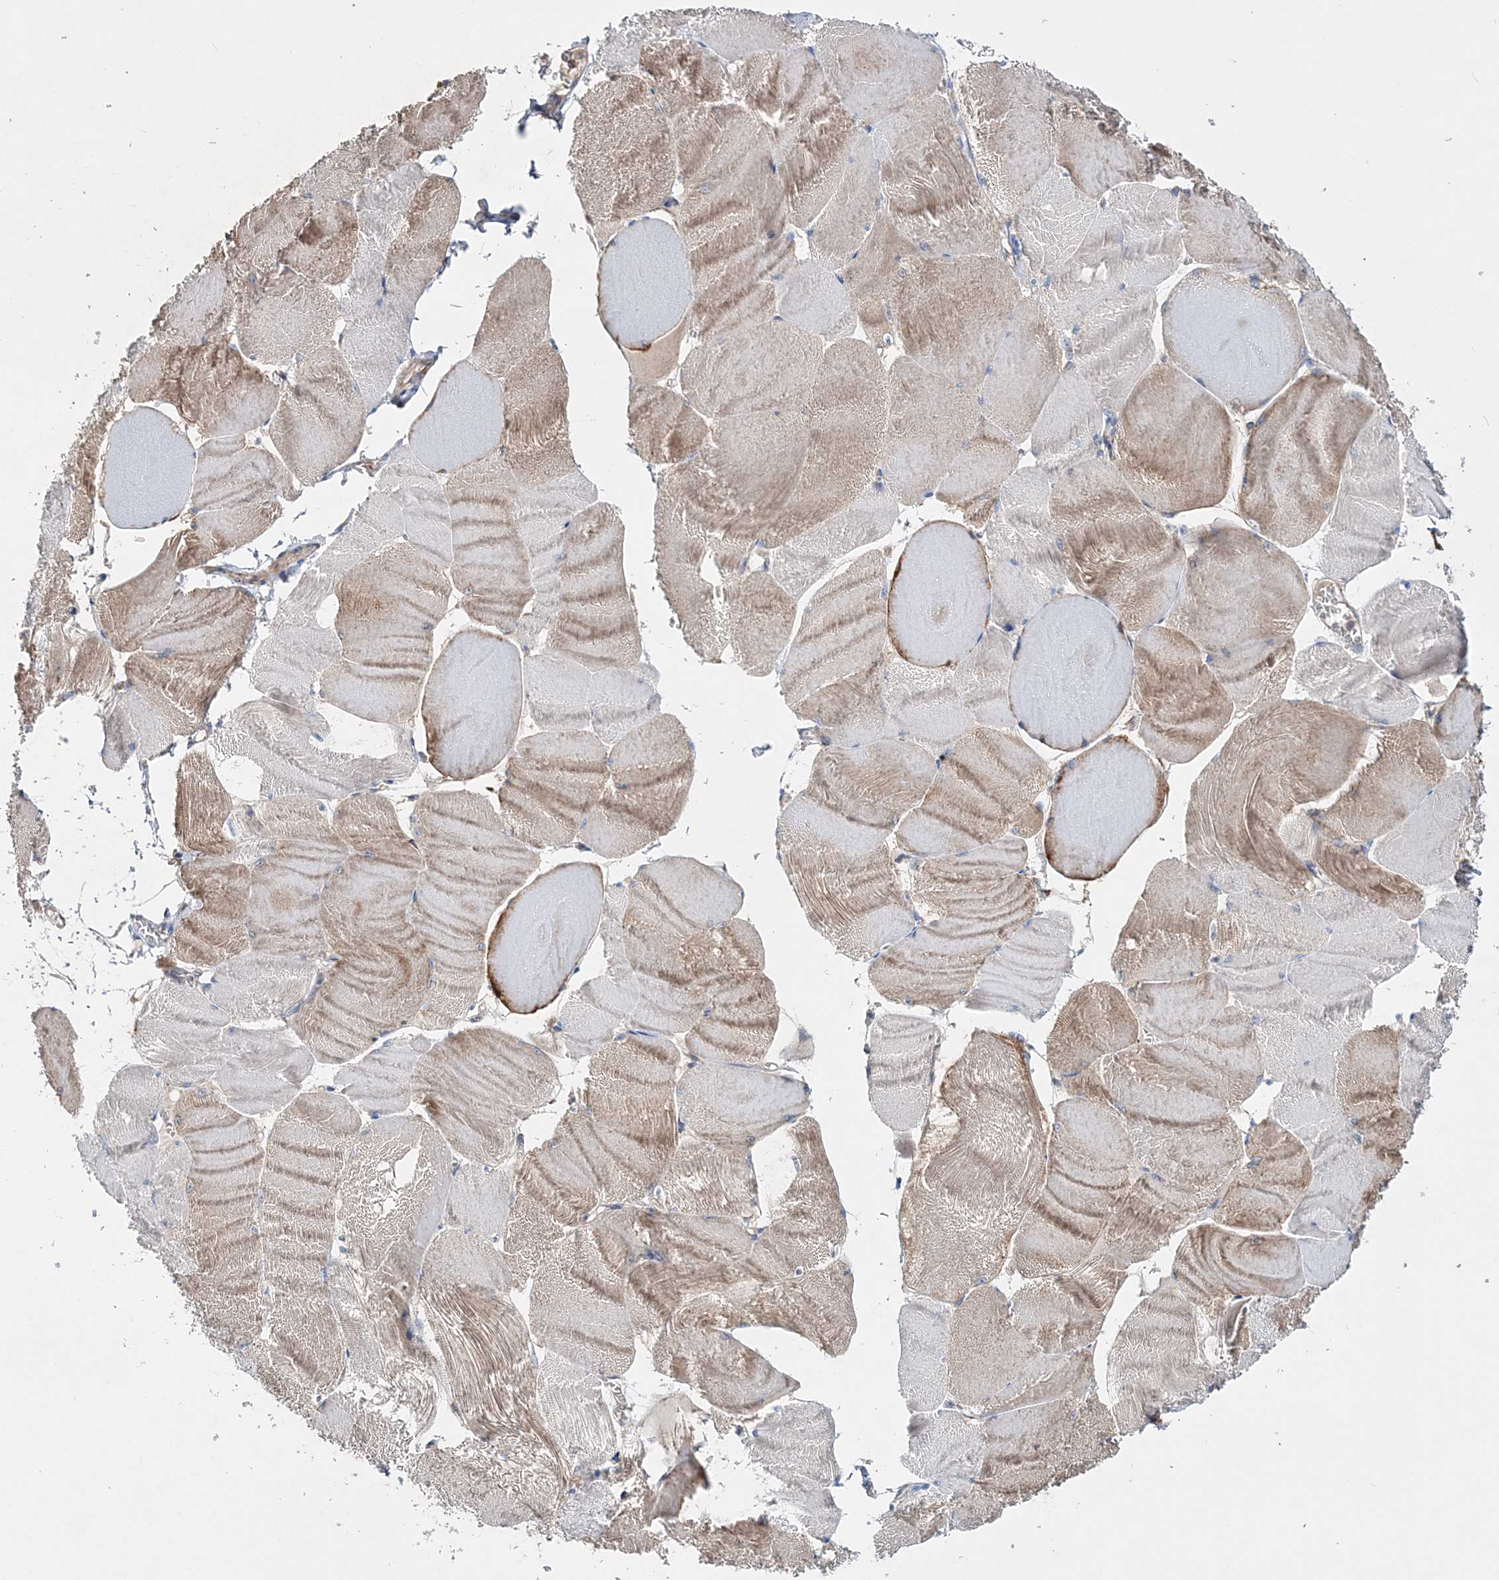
{"staining": {"intensity": "moderate", "quantity": "25%-75%", "location": "cytoplasmic/membranous"}, "tissue": "skeletal muscle", "cell_type": "Myocytes", "image_type": "normal", "snomed": [{"axis": "morphology", "description": "Normal tissue, NOS"}, {"axis": "morphology", "description": "Basal cell carcinoma"}, {"axis": "topography", "description": "Skeletal muscle"}], "caption": "The immunohistochemical stain shows moderate cytoplasmic/membranous staining in myocytes of unremarkable skeletal muscle.", "gene": "NGLY1", "patient": {"sex": "female", "age": 64}}